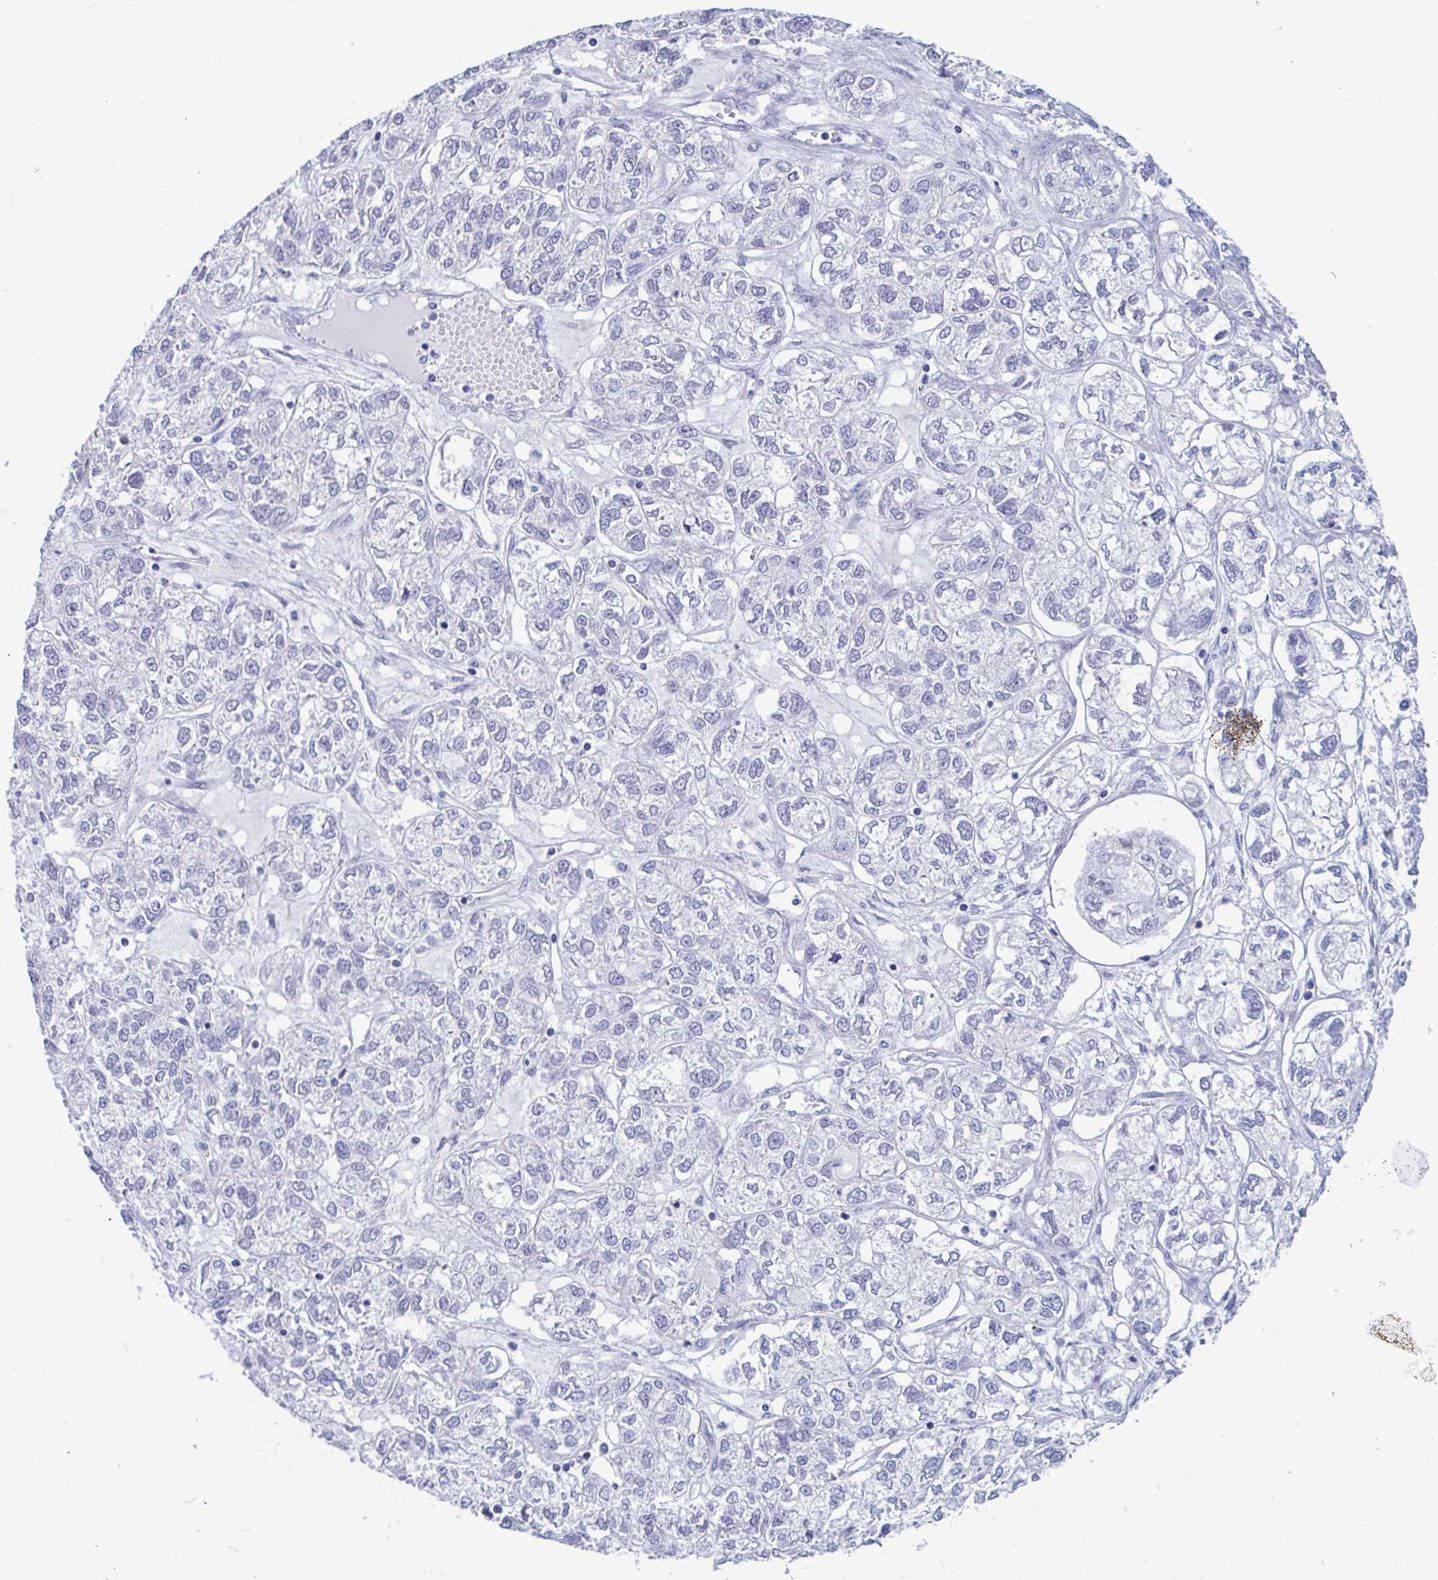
{"staining": {"intensity": "negative", "quantity": "none", "location": "none"}, "tissue": "ovarian cancer", "cell_type": "Tumor cells", "image_type": "cancer", "snomed": [{"axis": "morphology", "description": "Carcinoma, endometroid"}, {"axis": "topography", "description": "Ovary"}], "caption": "The micrograph displays no staining of tumor cells in ovarian endometroid carcinoma. (Stains: DAB (3,3'-diaminobenzidine) IHC with hematoxylin counter stain, Microscopy: brightfield microscopy at high magnification).", "gene": "PERM1", "patient": {"sex": "female", "age": 64}}